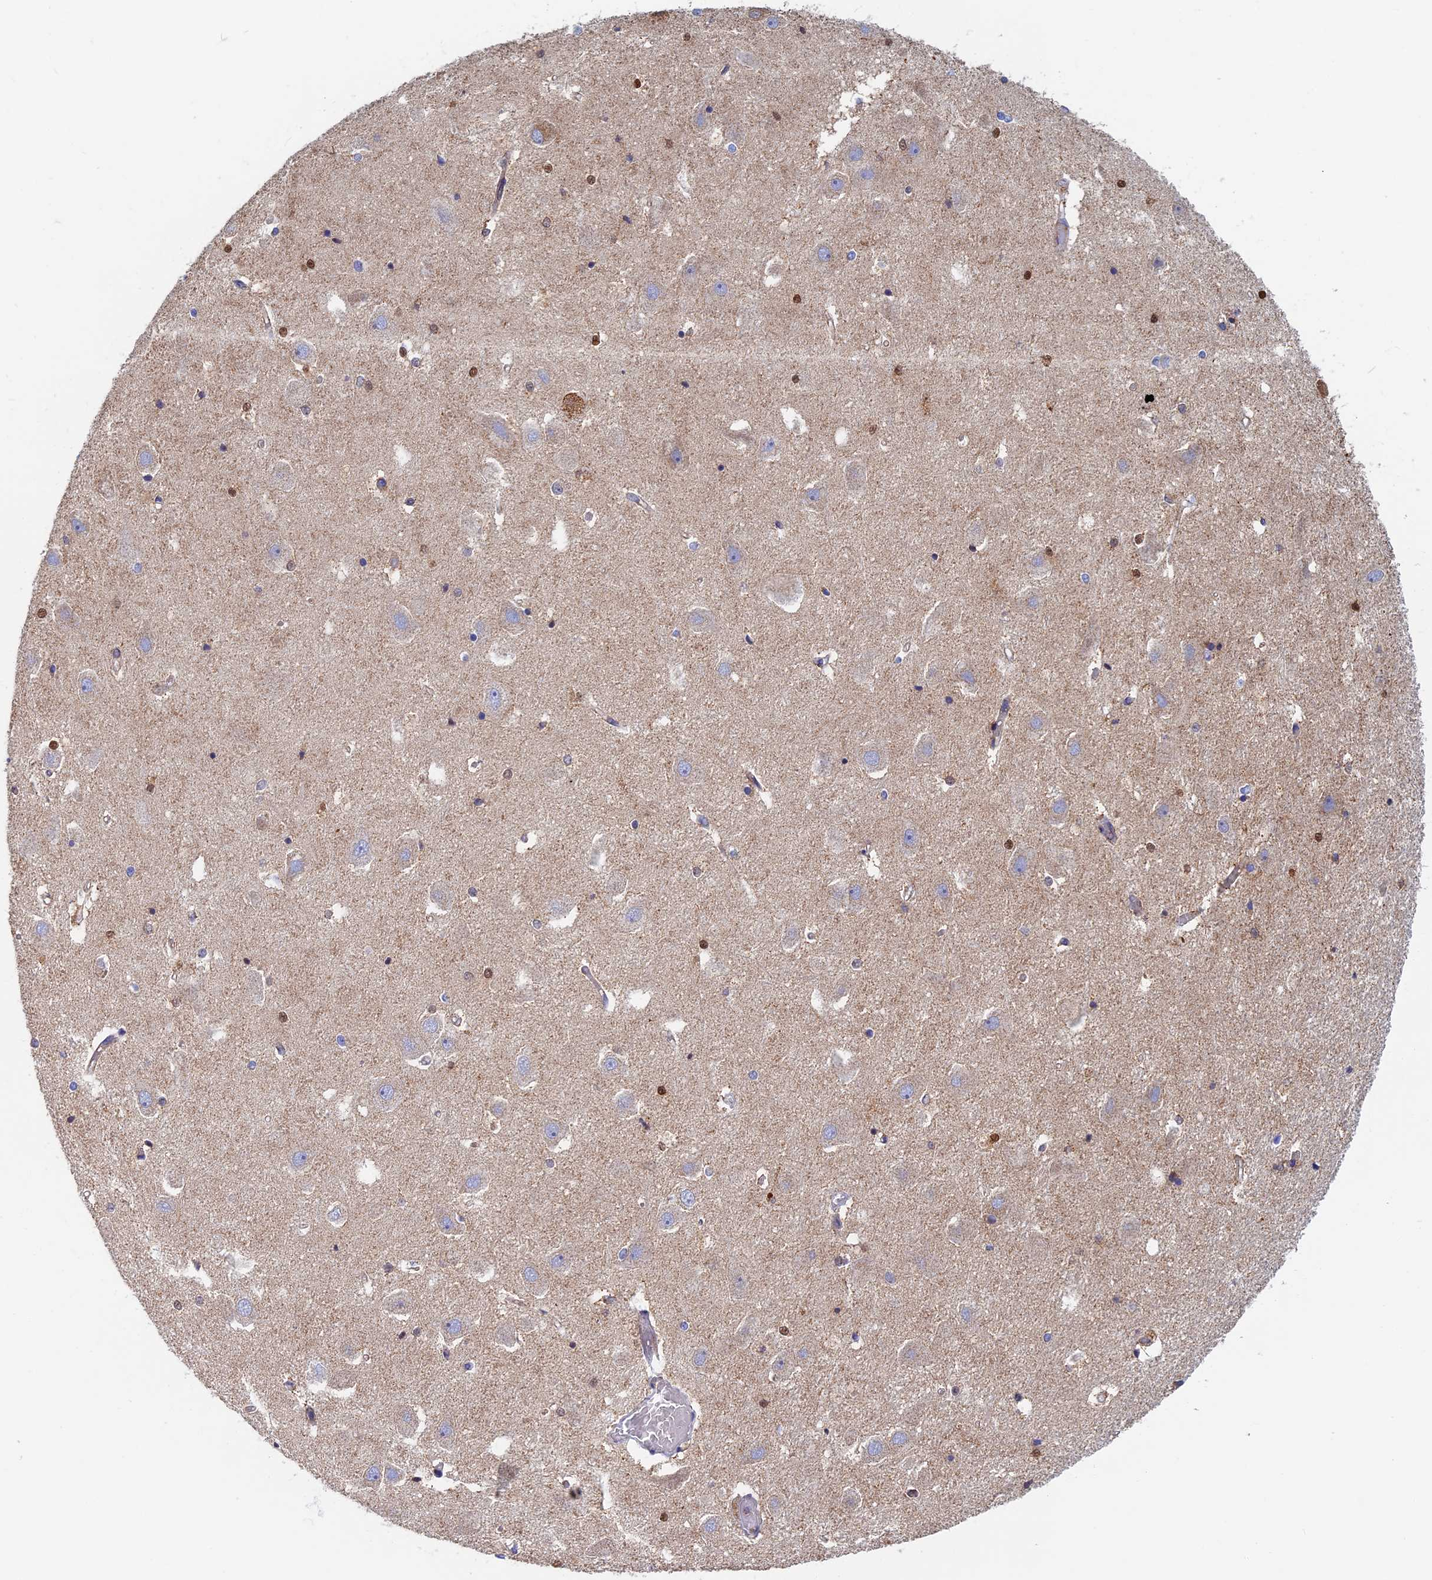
{"staining": {"intensity": "moderate", "quantity": "<25%", "location": "nuclear"}, "tissue": "hippocampus", "cell_type": "Glial cells", "image_type": "normal", "snomed": [{"axis": "morphology", "description": "Normal tissue, NOS"}, {"axis": "topography", "description": "Hippocampus"}], "caption": "A high-resolution image shows immunohistochemistry staining of normal hippocampus, which shows moderate nuclear staining in approximately <25% of glial cells.", "gene": "HSD17B8", "patient": {"sex": "female", "age": 52}}